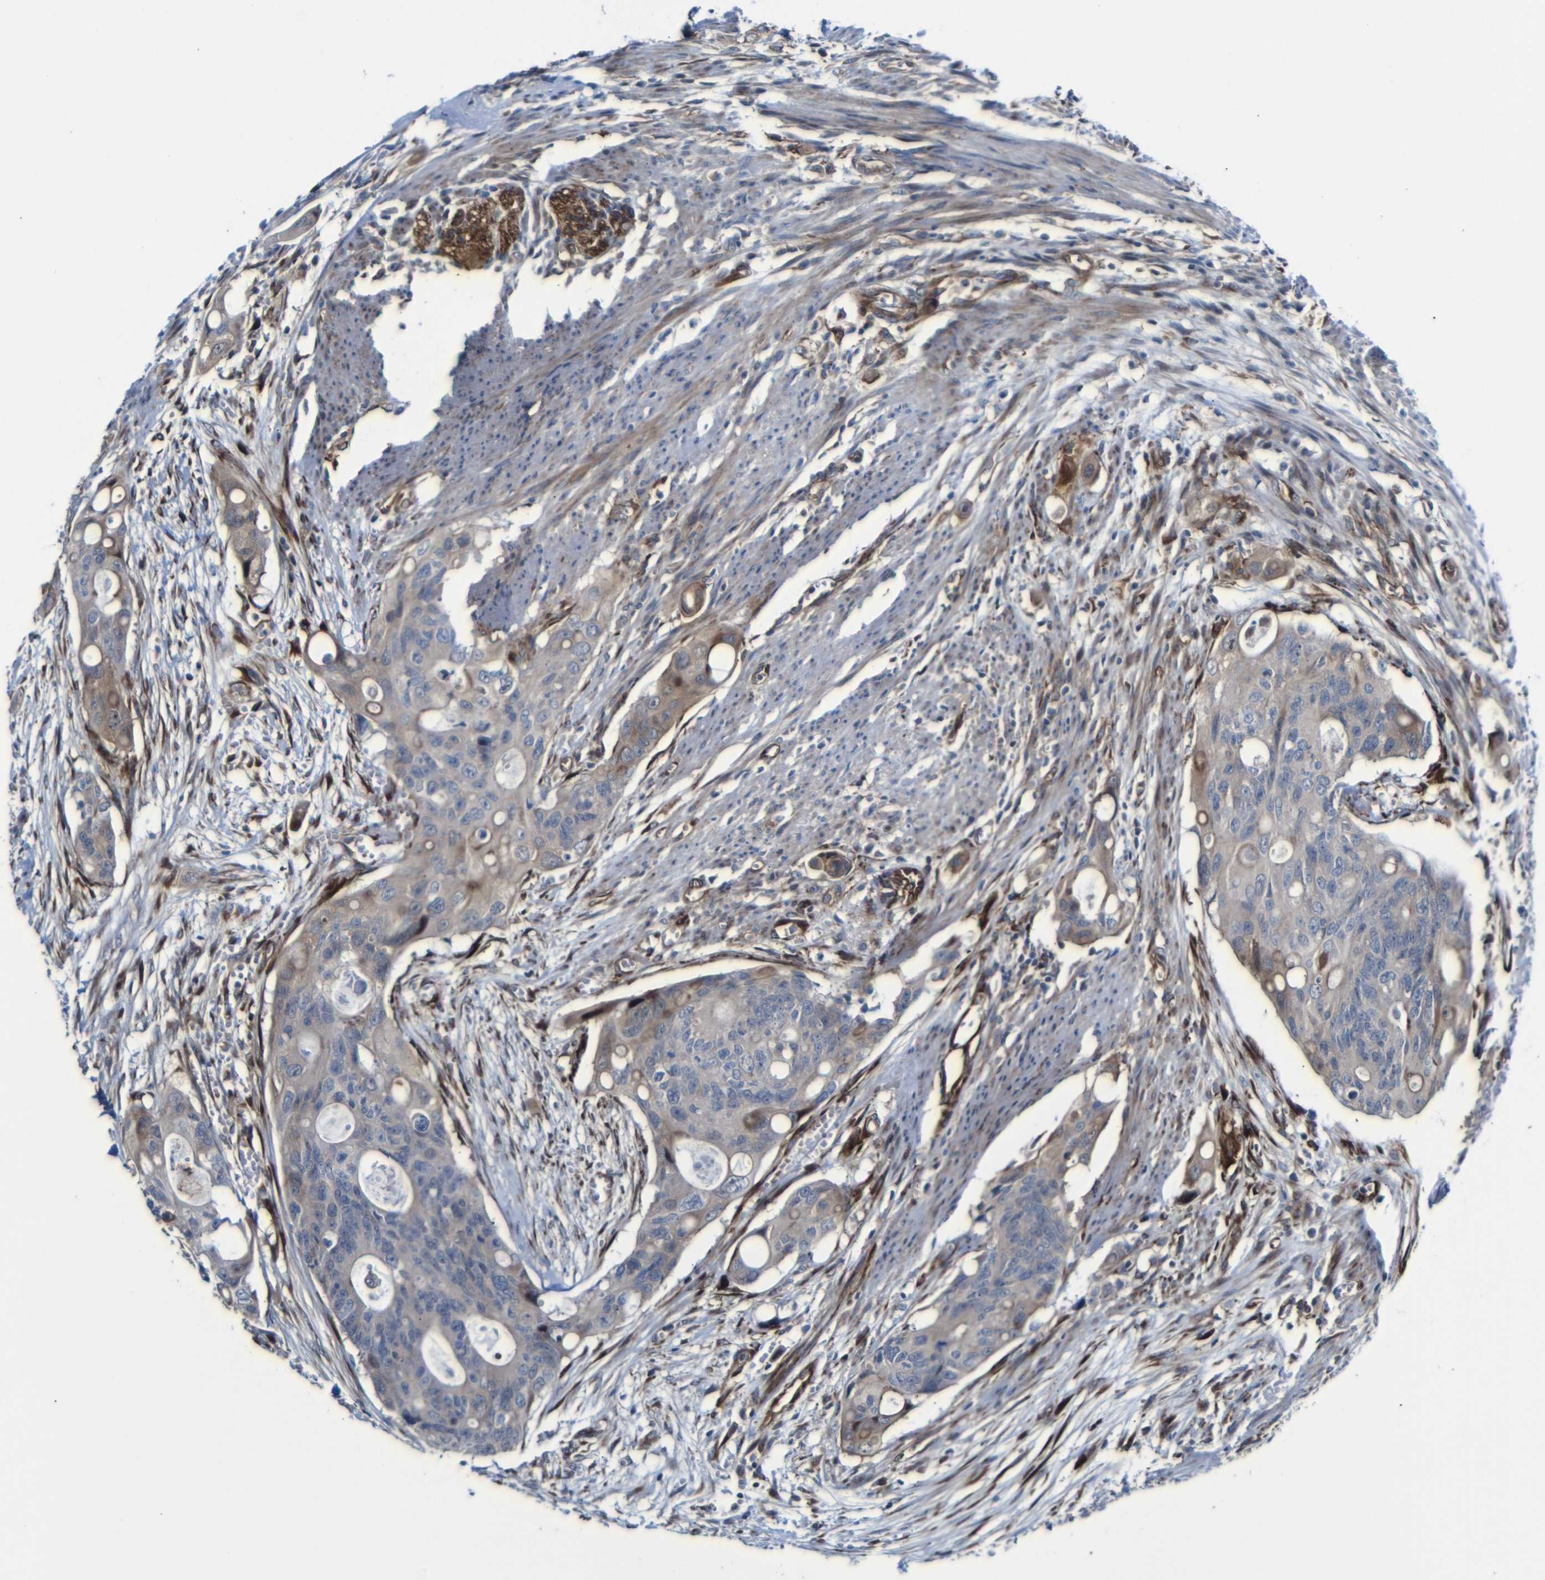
{"staining": {"intensity": "moderate", "quantity": "25%-75%", "location": "cytoplasmic/membranous"}, "tissue": "colorectal cancer", "cell_type": "Tumor cells", "image_type": "cancer", "snomed": [{"axis": "morphology", "description": "Adenocarcinoma, NOS"}, {"axis": "topography", "description": "Colon"}], "caption": "Colorectal cancer (adenocarcinoma) tissue demonstrates moderate cytoplasmic/membranous expression in about 25%-75% of tumor cells", "gene": "PARP14", "patient": {"sex": "female", "age": 57}}